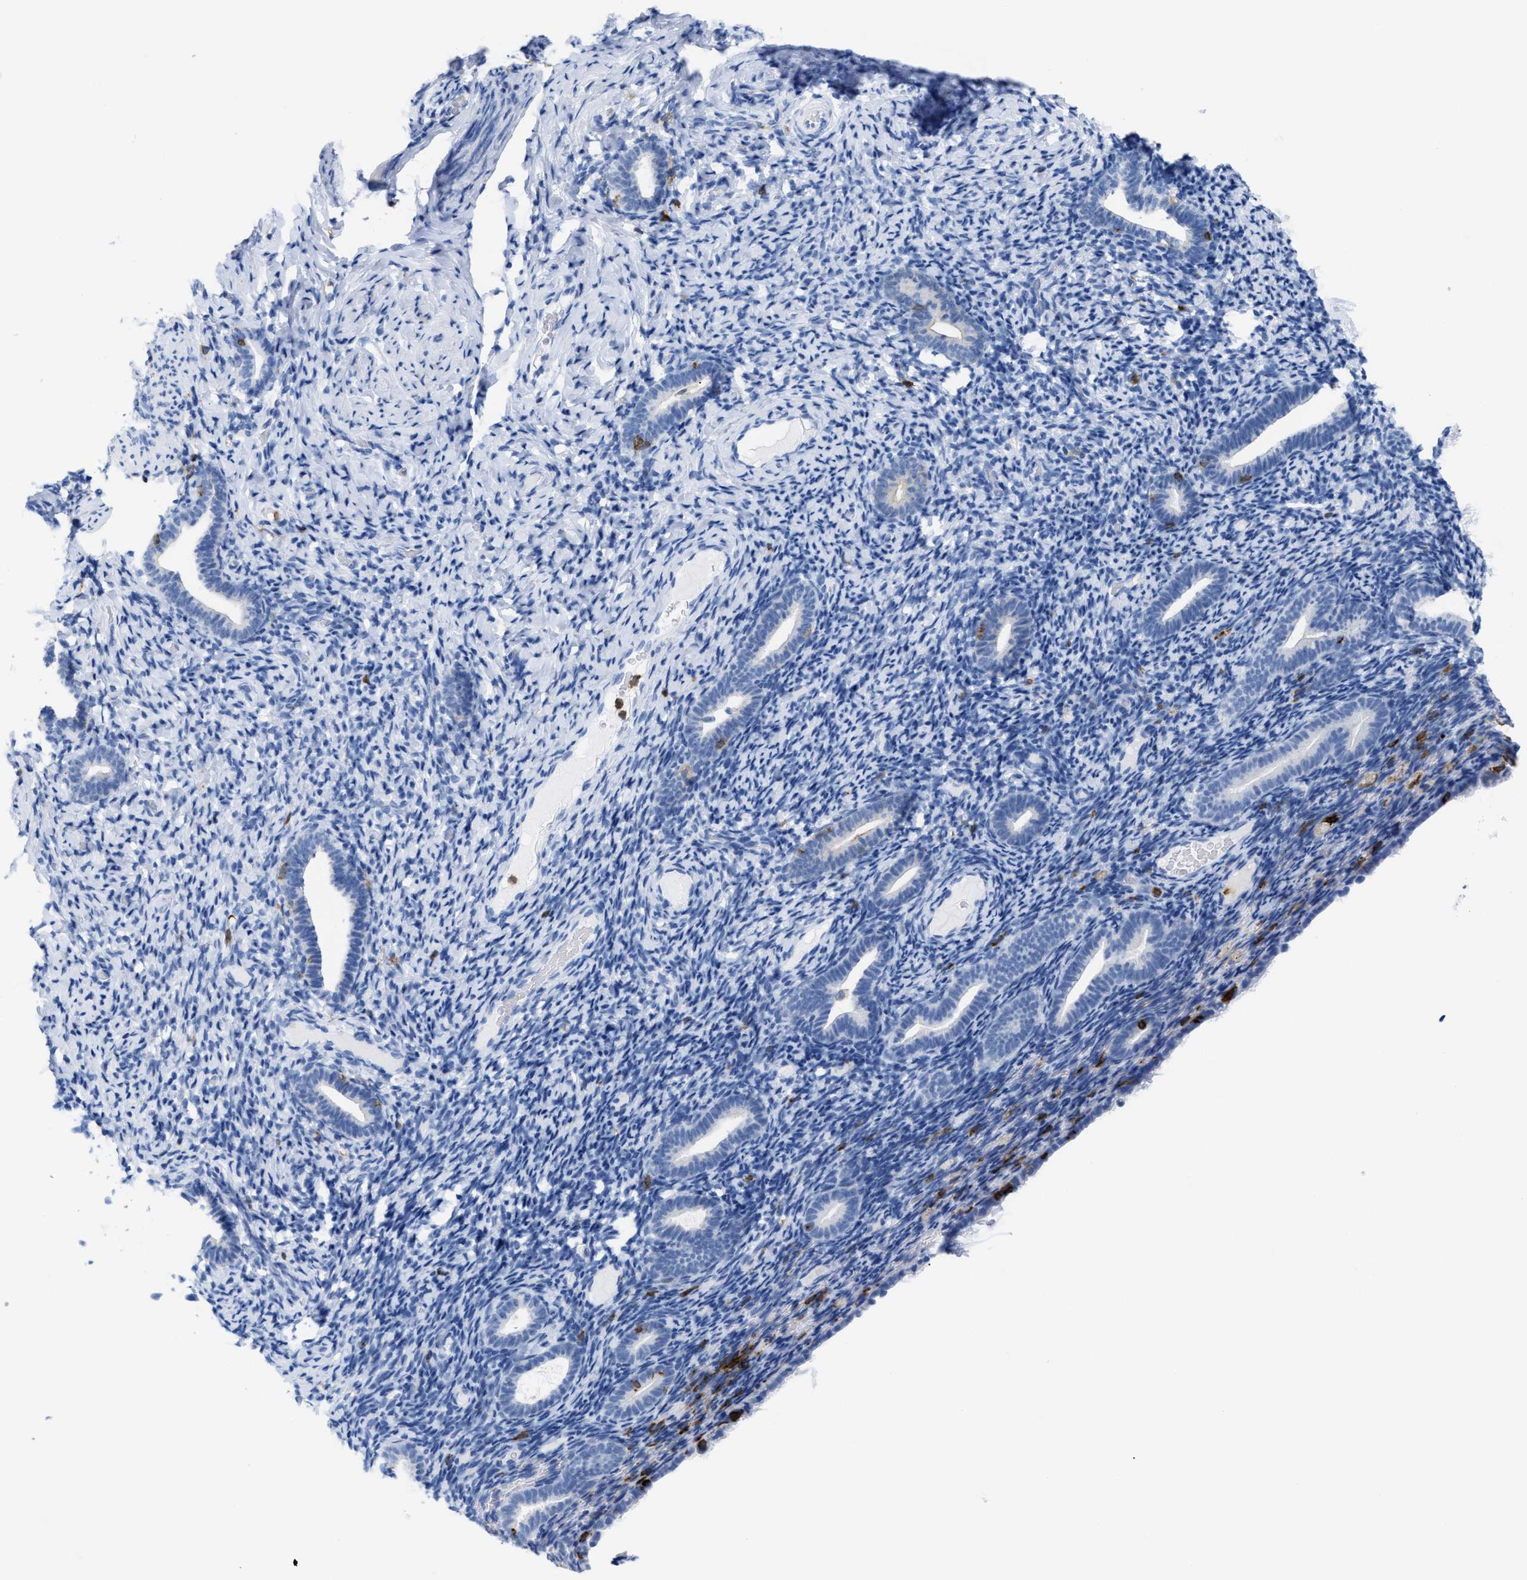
{"staining": {"intensity": "negative", "quantity": "none", "location": "none"}, "tissue": "endometrium", "cell_type": "Cells in endometrial stroma", "image_type": "normal", "snomed": [{"axis": "morphology", "description": "Normal tissue, NOS"}, {"axis": "topography", "description": "Endometrium"}], "caption": "An immunohistochemistry (IHC) micrograph of normal endometrium is shown. There is no staining in cells in endometrial stroma of endometrium.", "gene": "LCP1", "patient": {"sex": "female", "age": 51}}